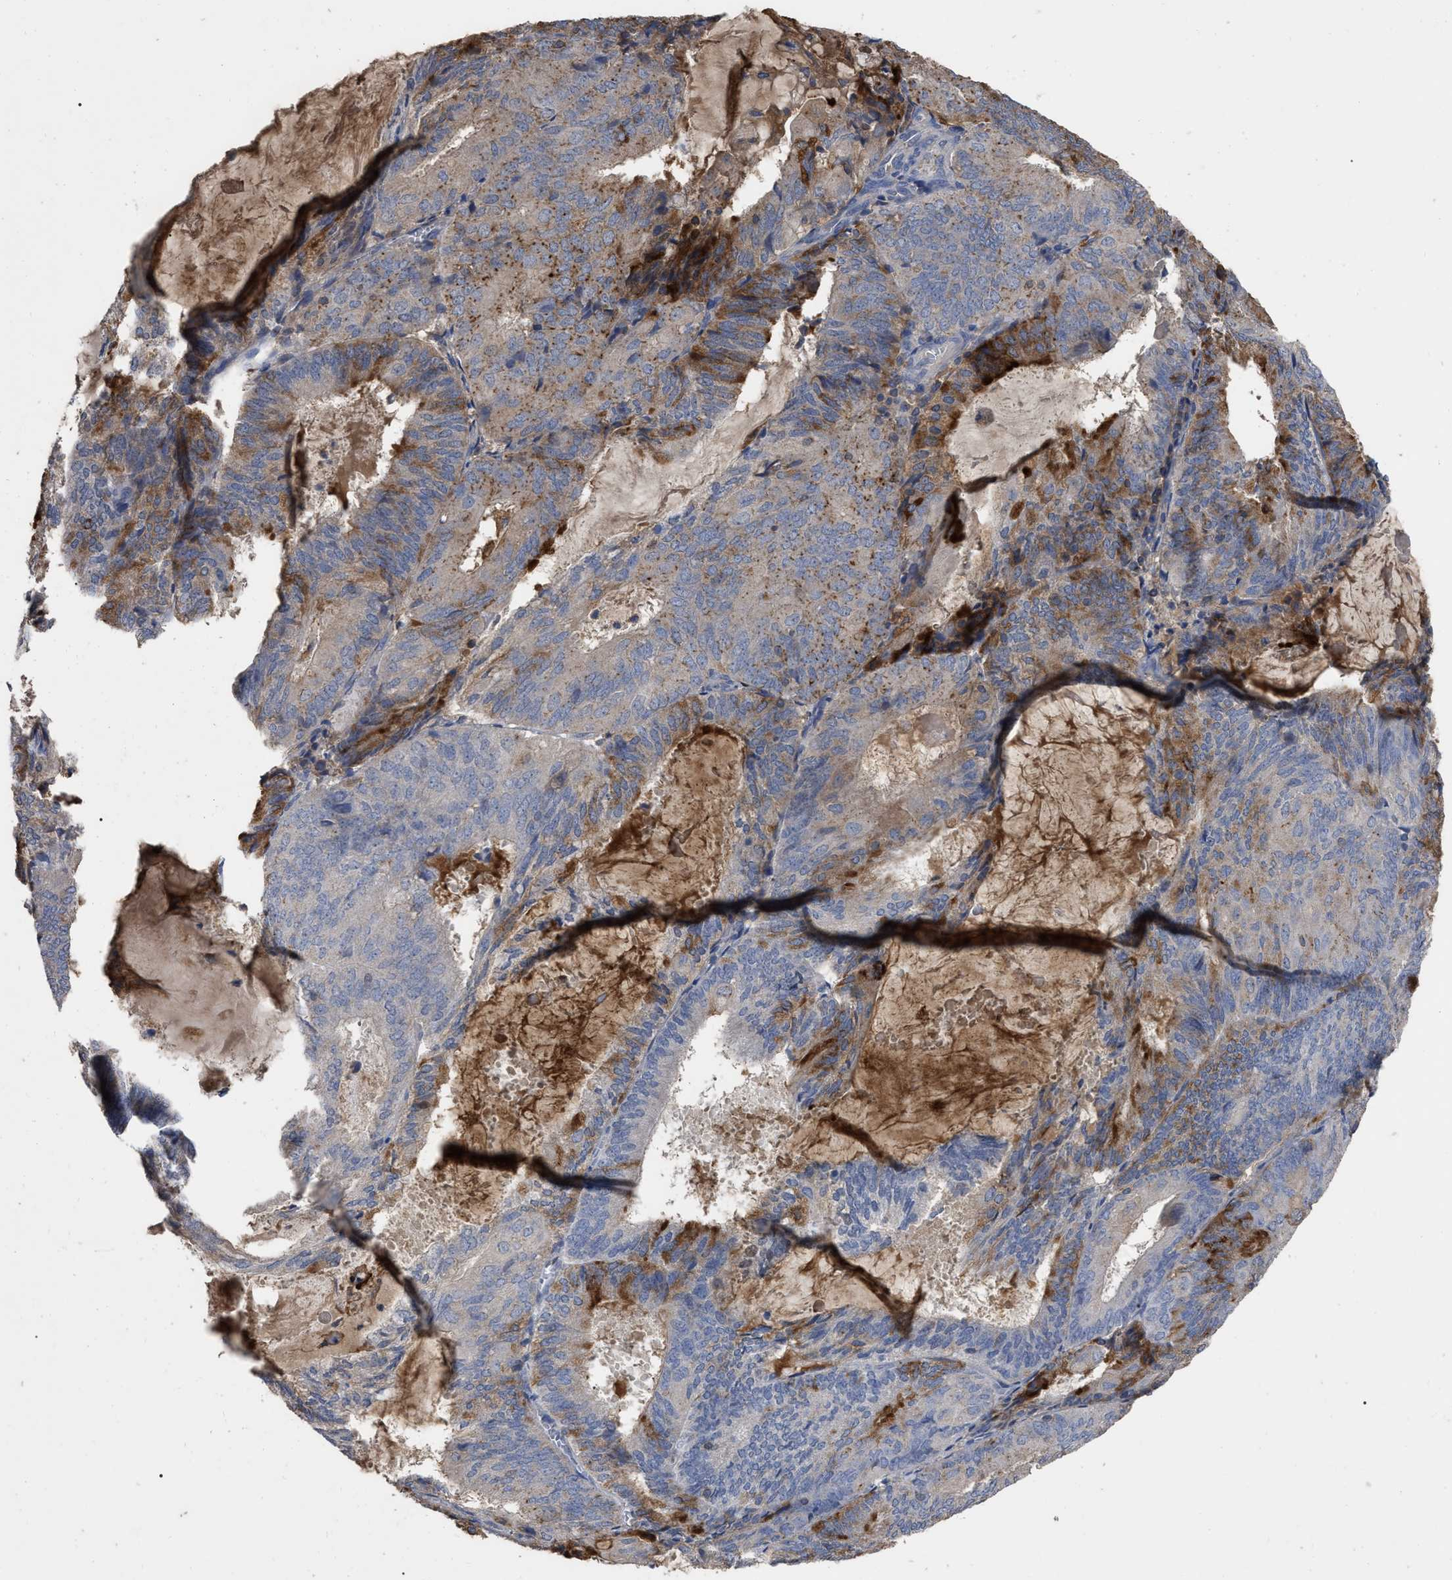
{"staining": {"intensity": "moderate", "quantity": "<25%", "location": "cytoplasmic/membranous"}, "tissue": "endometrial cancer", "cell_type": "Tumor cells", "image_type": "cancer", "snomed": [{"axis": "morphology", "description": "Adenocarcinoma, NOS"}, {"axis": "topography", "description": "Endometrium"}], "caption": "IHC photomicrograph of human endometrial adenocarcinoma stained for a protein (brown), which shows low levels of moderate cytoplasmic/membranous positivity in approximately <25% of tumor cells.", "gene": "GPR179", "patient": {"sex": "female", "age": 81}}